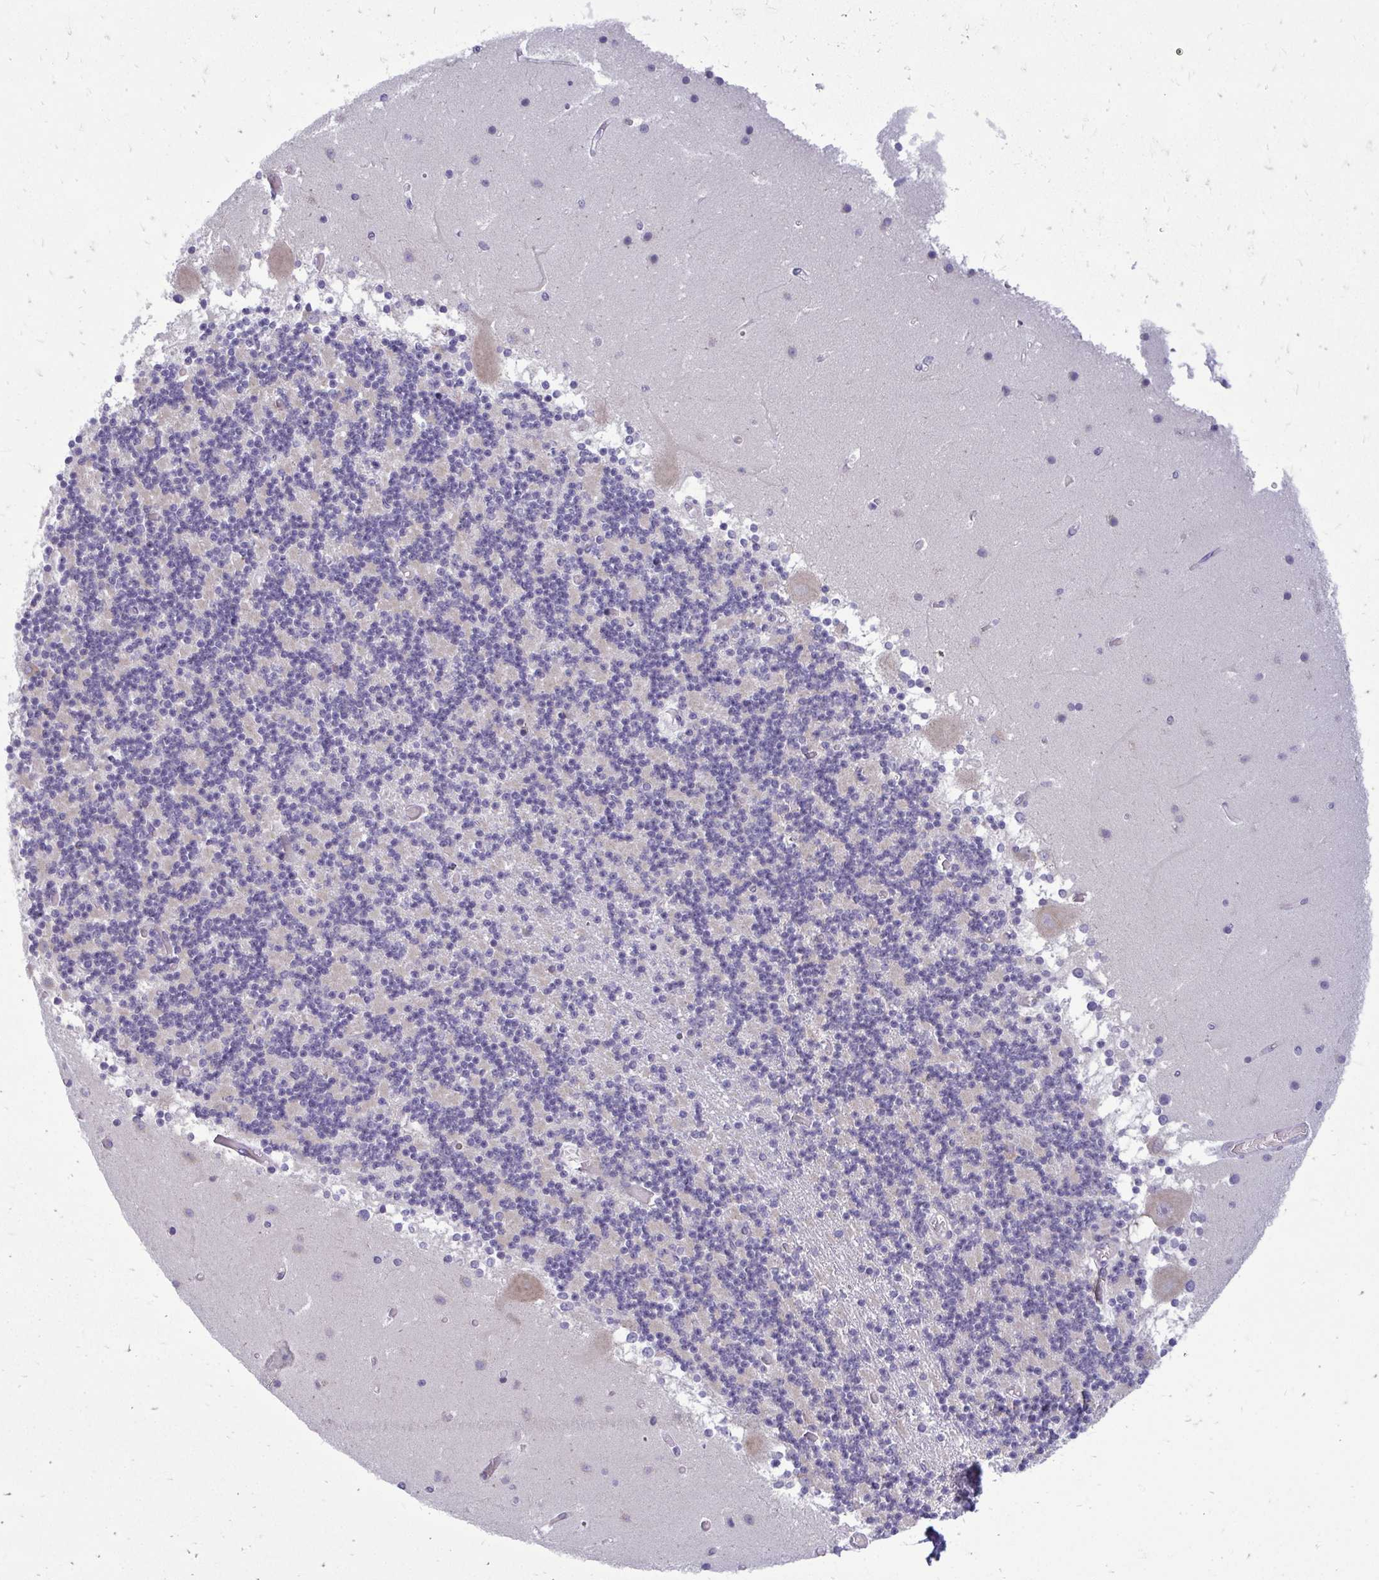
{"staining": {"intensity": "negative", "quantity": "none", "location": "none"}, "tissue": "cerebellum", "cell_type": "Cells in granular layer", "image_type": "normal", "snomed": [{"axis": "morphology", "description": "Normal tissue, NOS"}, {"axis": "topography", "description": "Cerebellum"}], "caption": "High power microscopy histopathology image of an IHC micrograph of unremarkable cerebellum, revealing no significant staining in cells in granular layer. (Immunohistochemistry, brightfield microscopy, high magnification).", "gene": "RPLP2", "patient": {"sex": "female", "age": 28}}